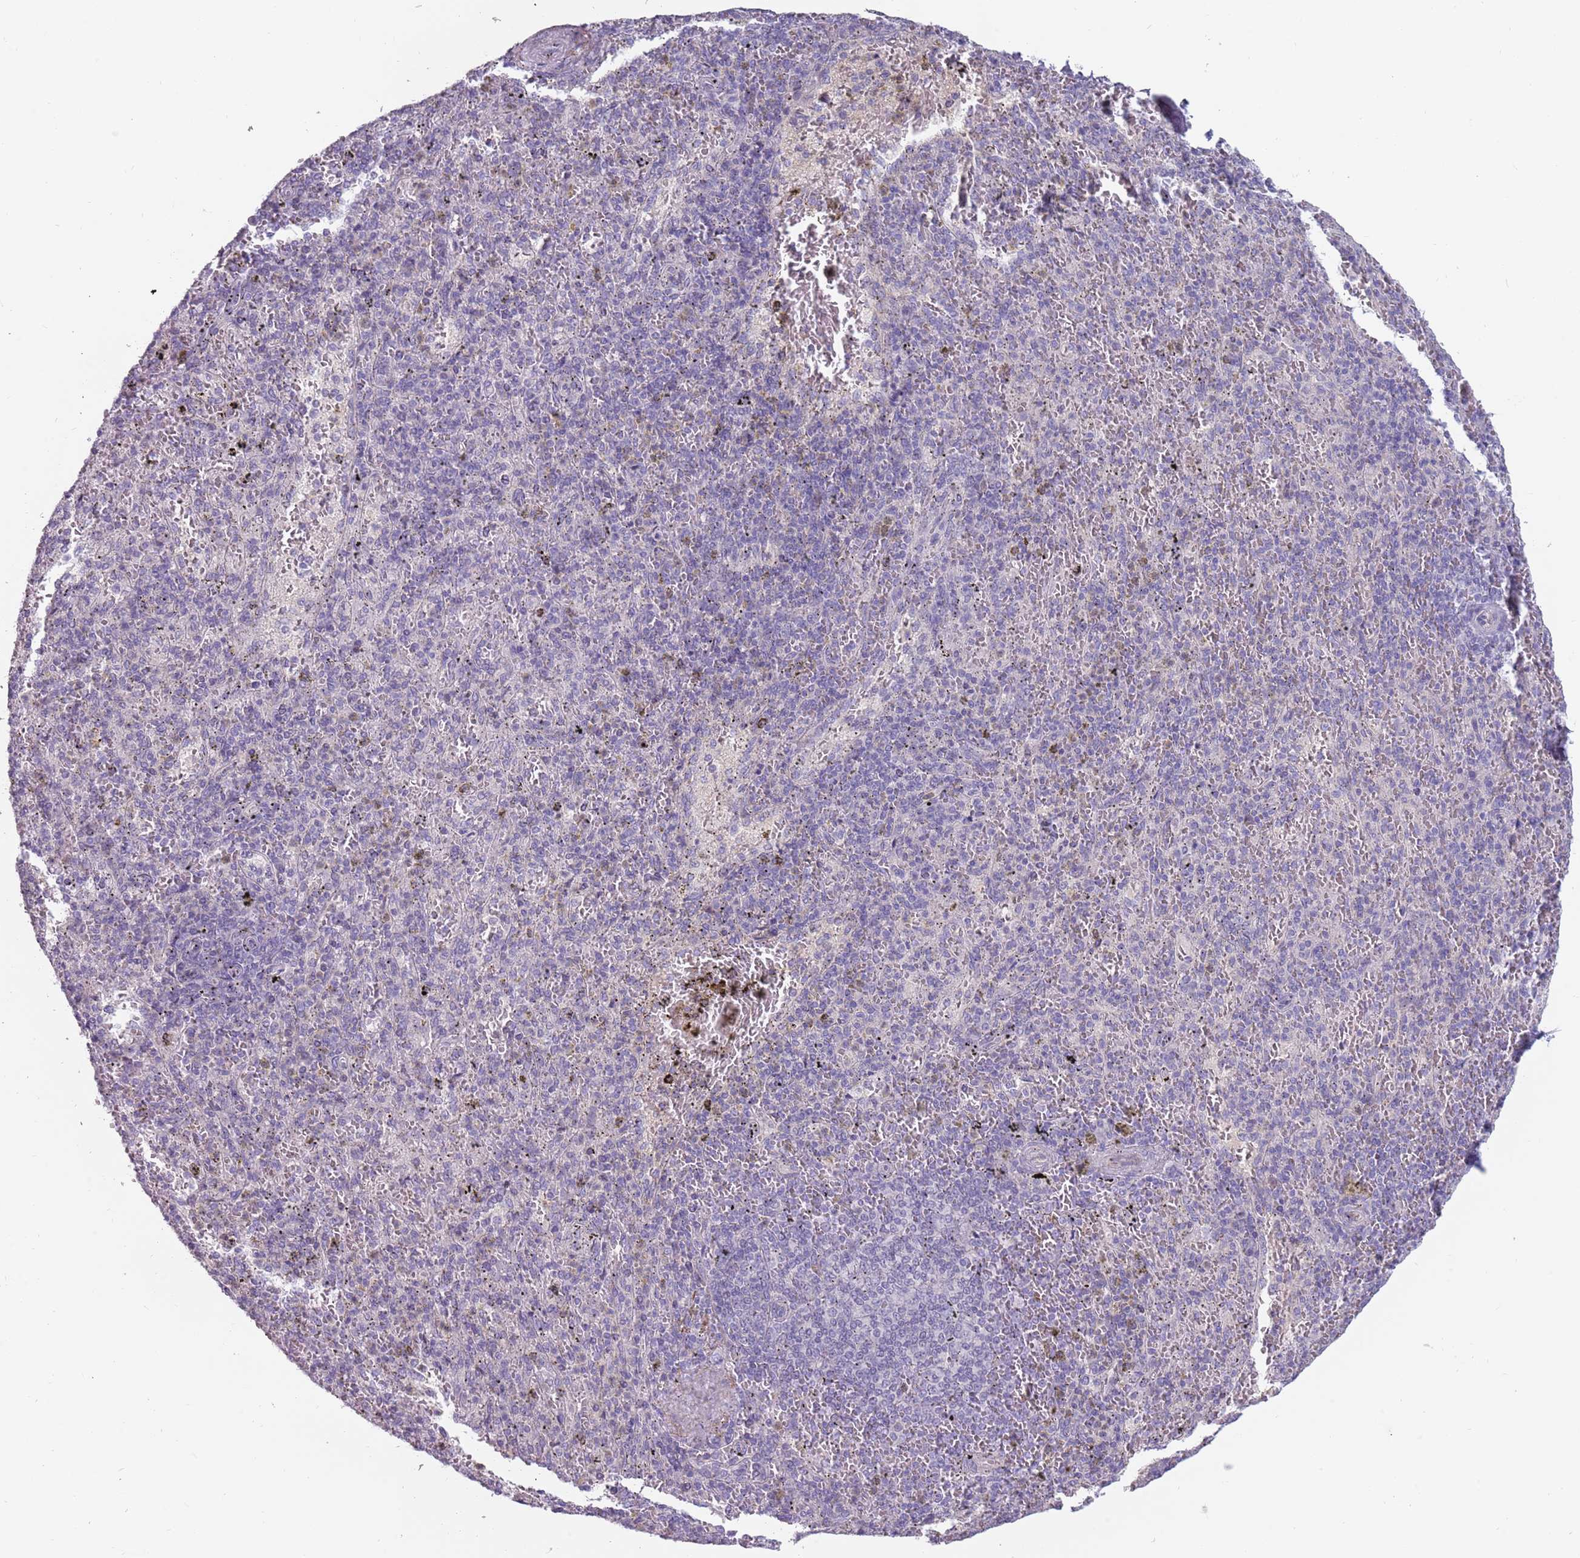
{"staining": {"intensity": "negative", "quantity": "none", "location": "none"}, "tissue": "spleen", "cell_type": "Cells in red pulp", "image_type": "normal", "snomed": [{"axis": "morphology", "description": "Normal tissue, NOS"}, {"axis": "topography", "description": "Spleen"}], "caption": "Cells in red pulp are negative for brown protein staining in benign spleen. (DAB (3,3'-diaminobenzidine) immunohistochemistry, high magnification).", "gene": "DDX4", "patient": {"sex": "male", "age": 82}}